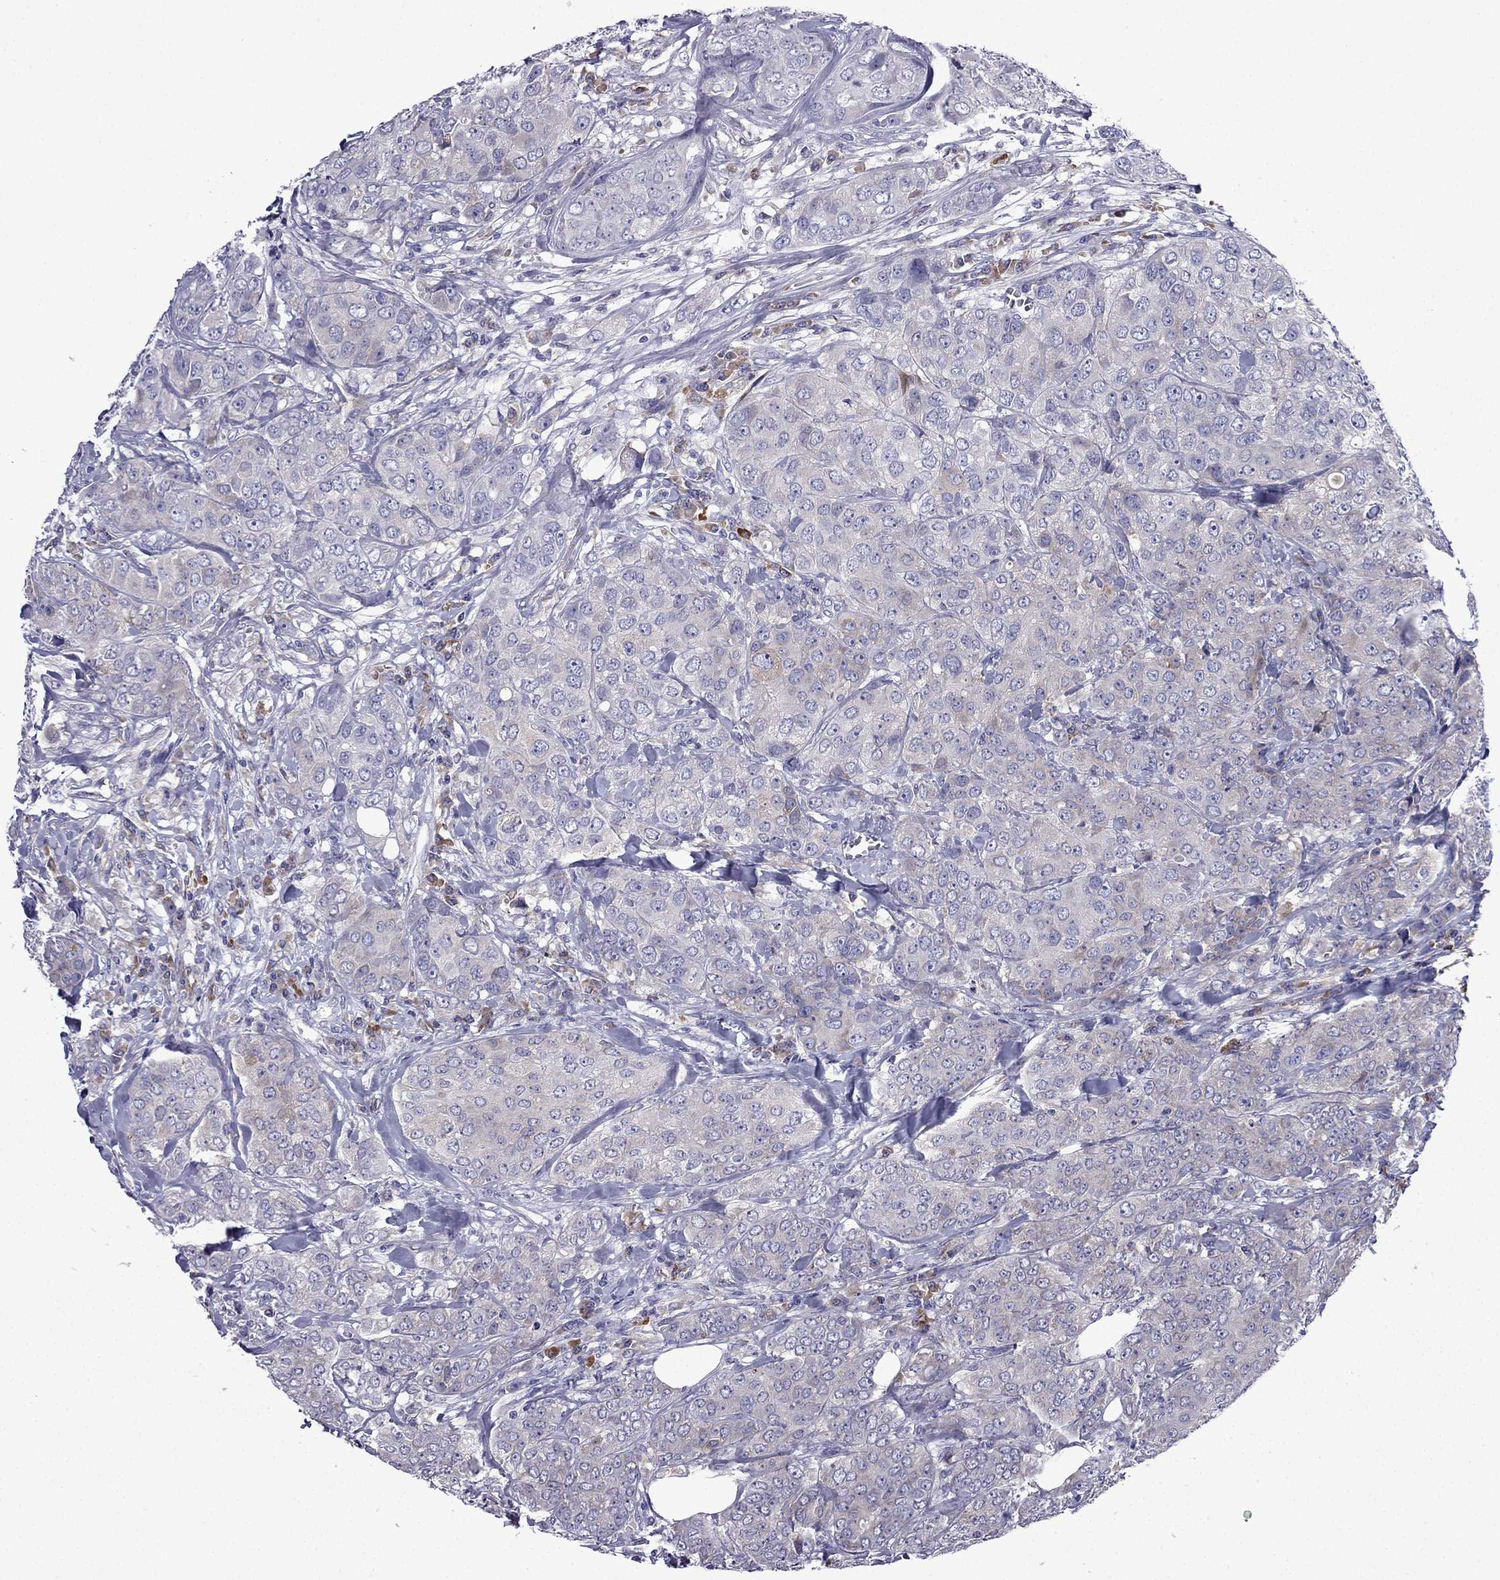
{"staining": {"intensity": "negative", "quantity": "none", "location": "none"}, "tissue": "breast cancer", "cell_type": "Tumor cells", "image_type": "cancer", "snomed": [{"axis": "morphology", "description": "Duct carcinoma"}, {"axis": "topography", "description": "Breast"}], "caption": "Histopathology image shows no significant protein positivity in tumor cells of breast intraductal carcinoma.", "gene": "TSSK4", "patient": {"sex": "female", "age": 43}}